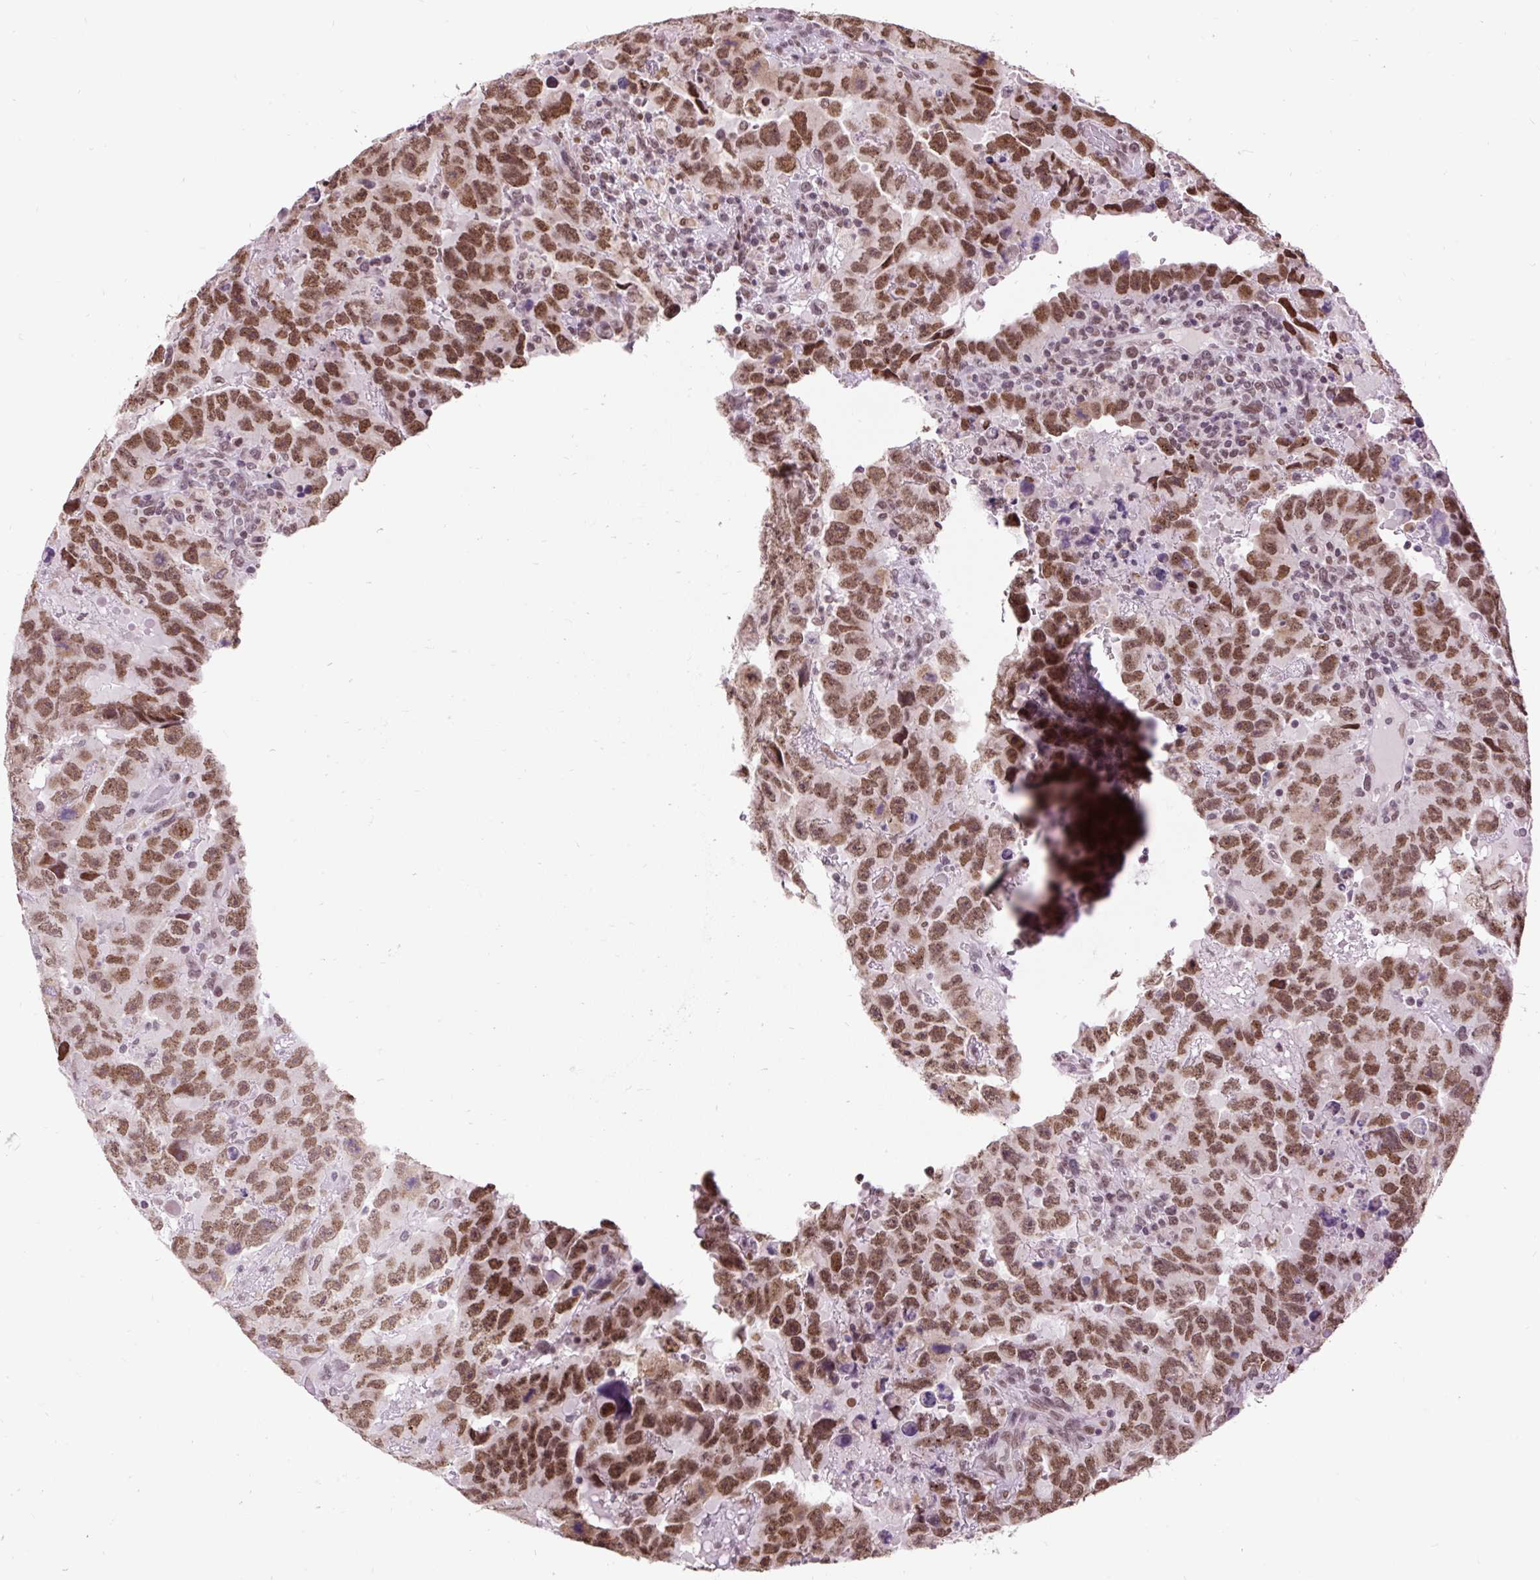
{"staining": {"intensity": "moderate", "quantity": ">75%", "location": "nuclear"}, "tissue": "testis cancer", "cell_type": "Tumor cells", "image_type": "cancer", "snomed": [{"axis": "morphology", "description": "Carcinoma, Embryonal, NOS"}, {"axis": "topography", "description": "Testis"}], "caption": "Immunohistochemistry (IHC) staining of testis embryonal carcinoma, which reveals medium levels of moderate nuclear expression in about >75% of tumor cells indicating moderate nuclear protein positivity. The staining was performed using DAB (3,3'-diaminobenzidine) (brown) for protein detection and nuclei were counterstained in hematoxylin (blue).", "gene": "ZNF672", "patient": {"sex": "male", "age": 24}}